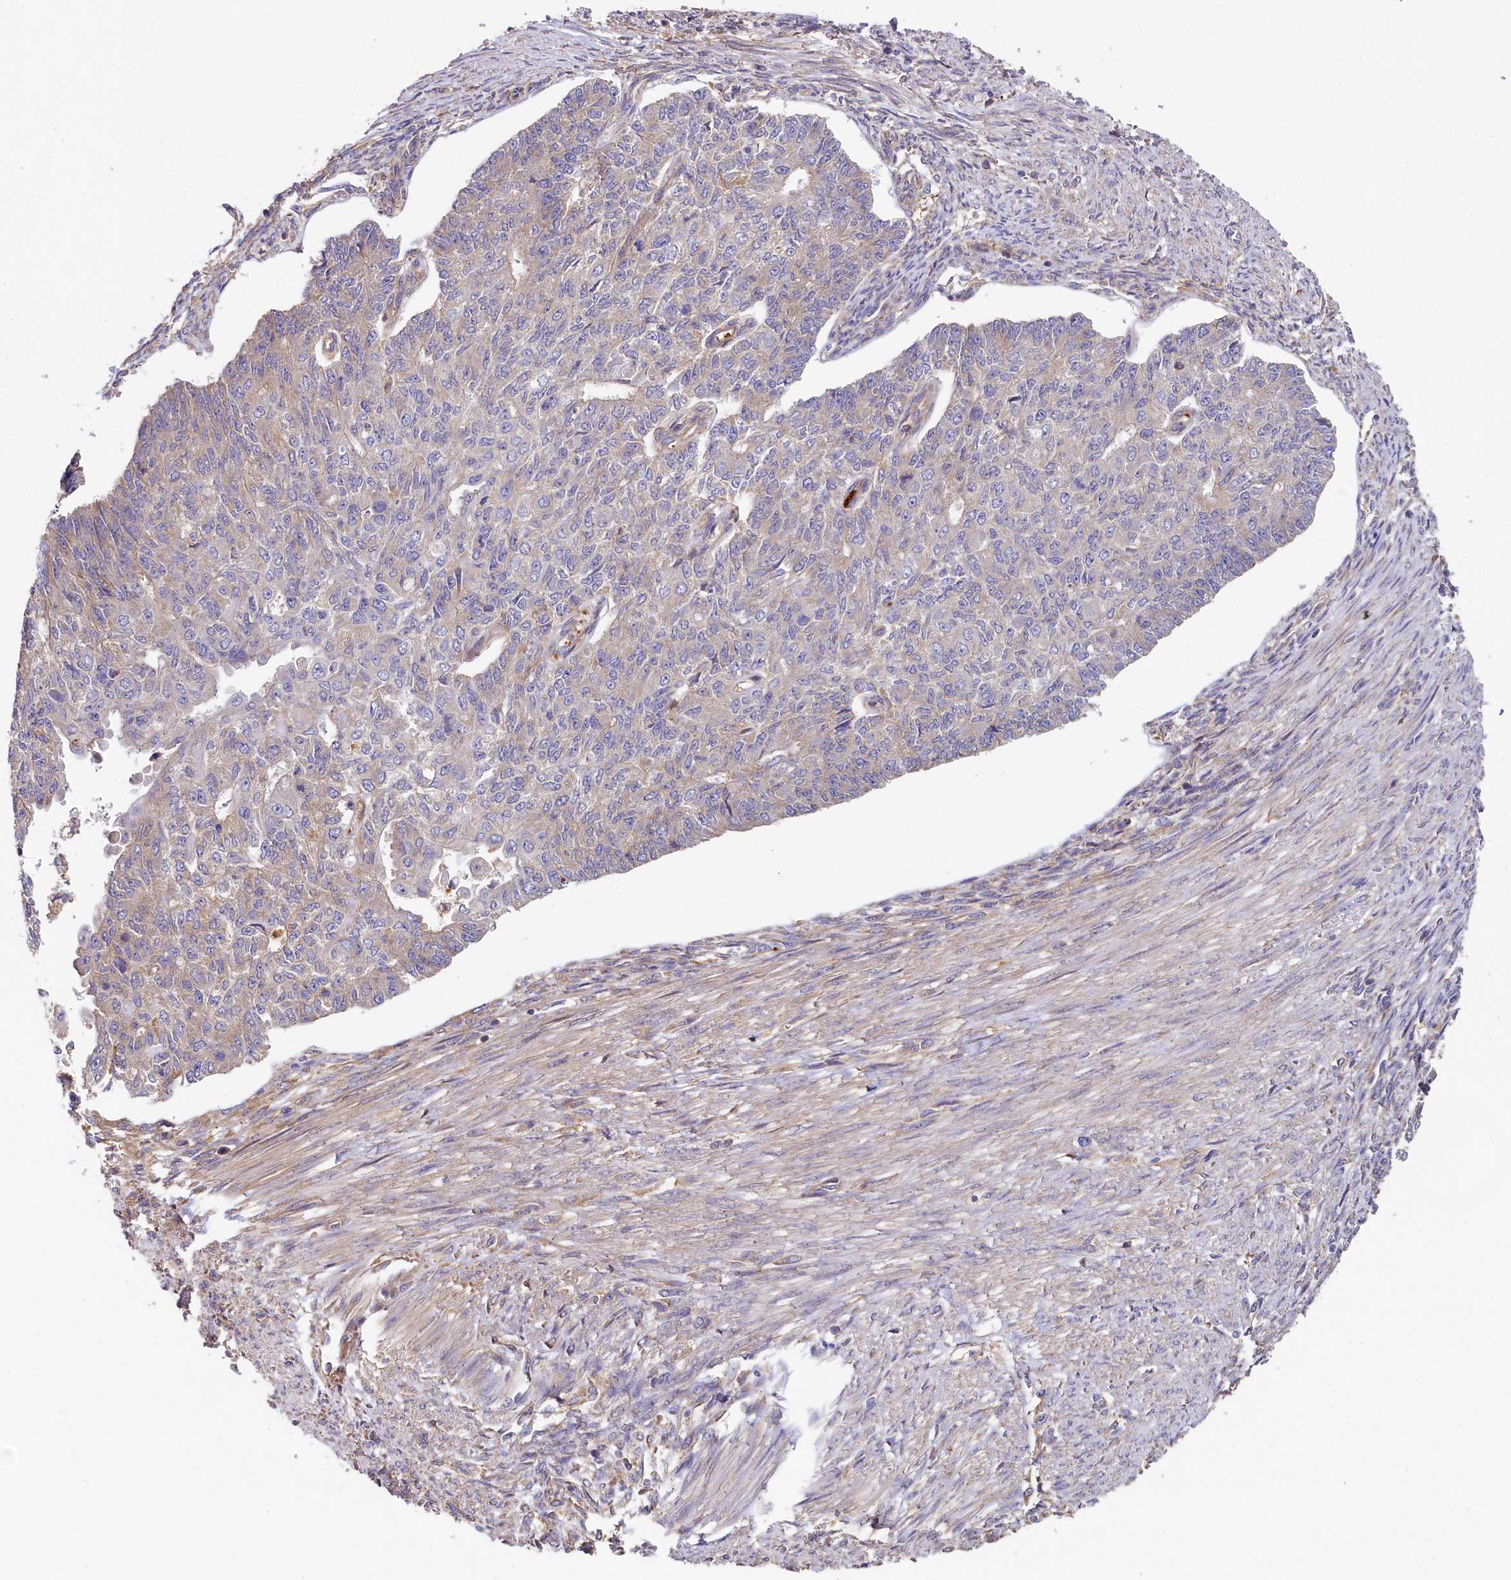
{"staining": {"intensity": "weak", "quantity": "<25%", "location": "cytoplasmic/membranous"}, "tissue": "endometrial cancer", "cell_type": "Tumor cells", "image_type": "cancer", "snomed": [{"axis": "morphology", "description": "Adenocarcinoma, NOS"}, {"axis": "topography", "description": "Endometrium"}], "caption": "Immunohistochemistry image of human endometrial cancer (adenocarcinoma) stained for a protein (brown), which demonstrates no staining in tumor cells. (IHC, brightfield microscopy, high magnification).", "gene": "PPIP5K1", "patient": {"sex": "female", "age": 32}}